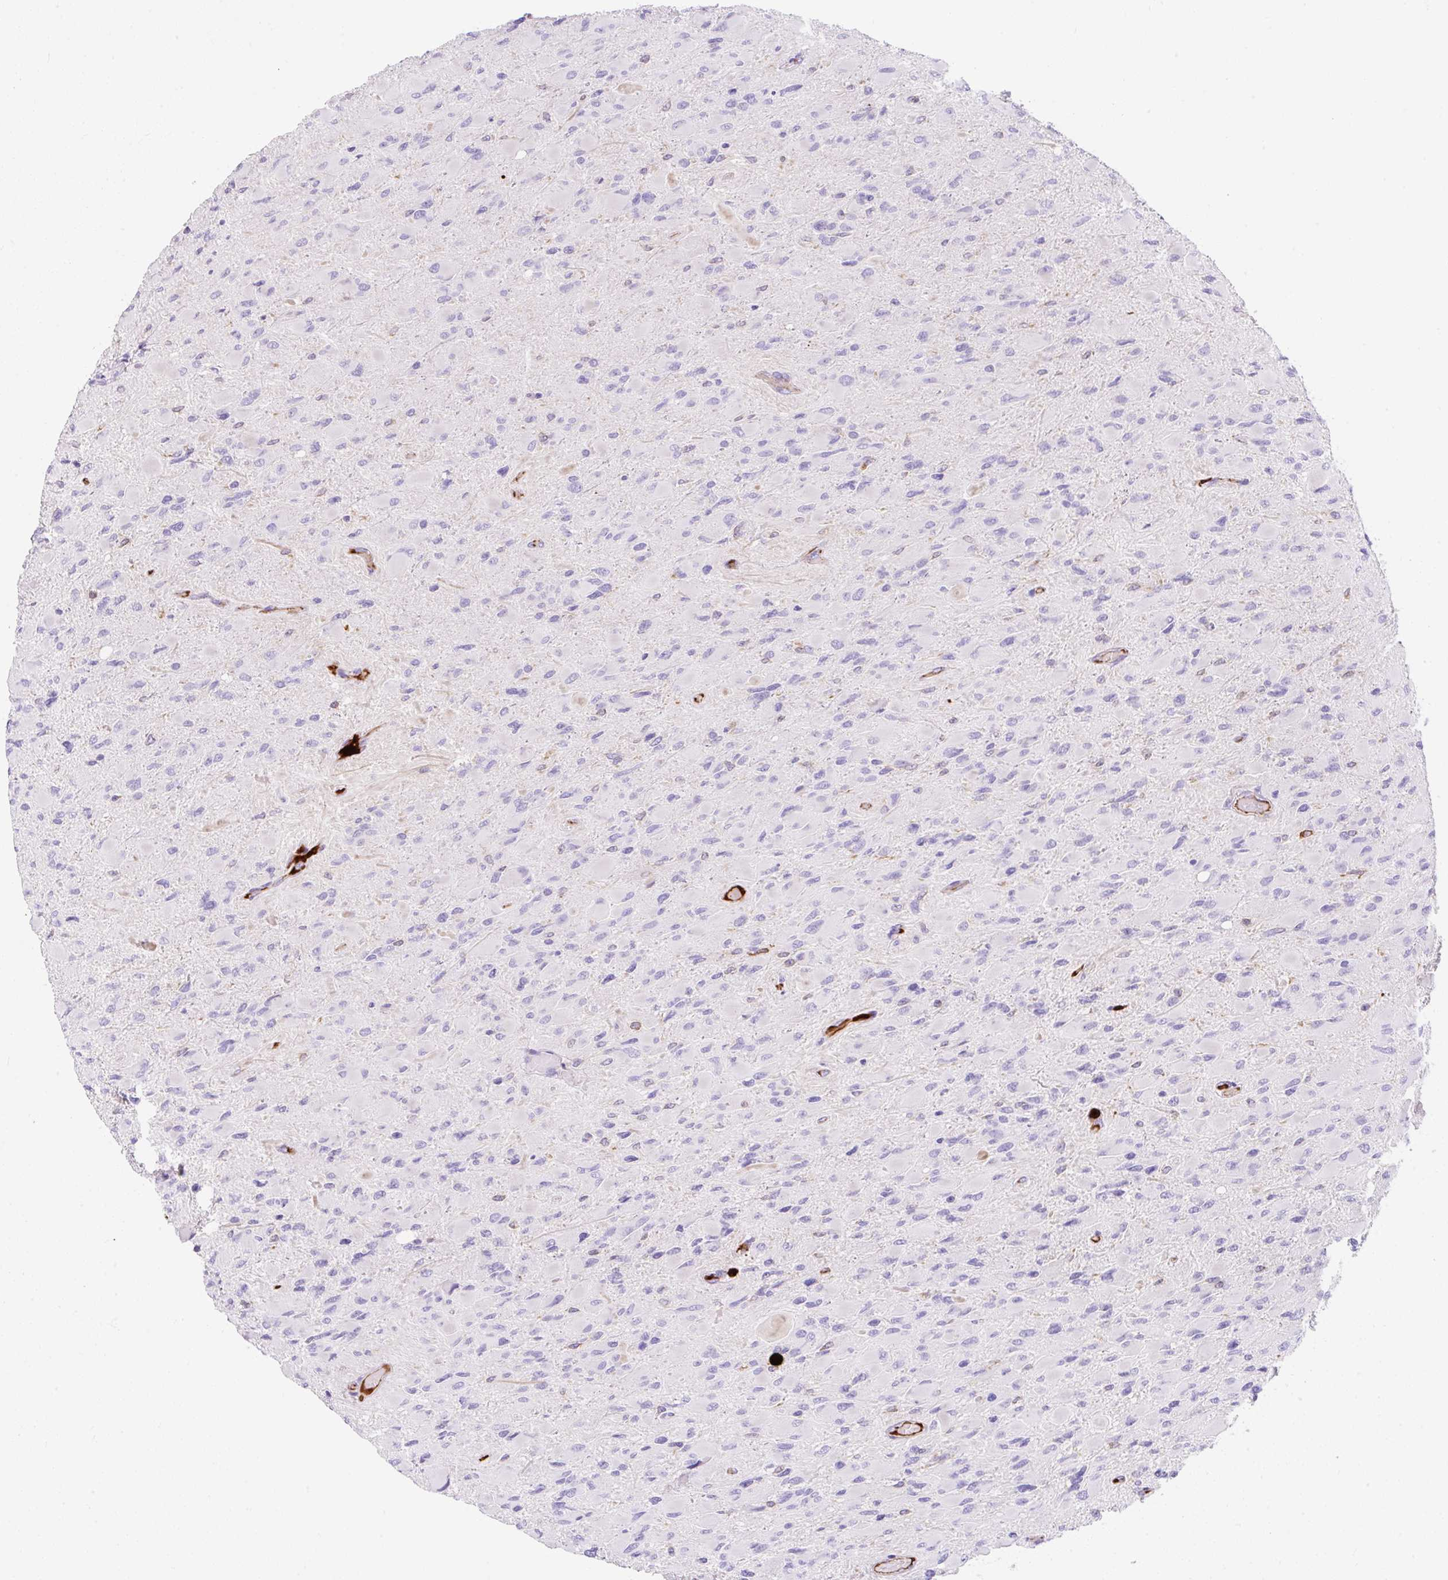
{"staining": {"intensity": "negative", "quantity": "none", "location": "none"}, "tissue": "glioma", "cell_type": "Tumor cells", "image_type": "cancer", "snomed": [{"axis": "morphology", "description": "Glioma, malignant, High grade"}, {"axis": "topography", "description": "Cerebral cortex"}], "caption": "This is an immunohistochemistry micrograph of glioma. There is no expression in tumor cells.", "gene": "APOC4-APOC2", "patient": {"sex": "female", "age": 36}}